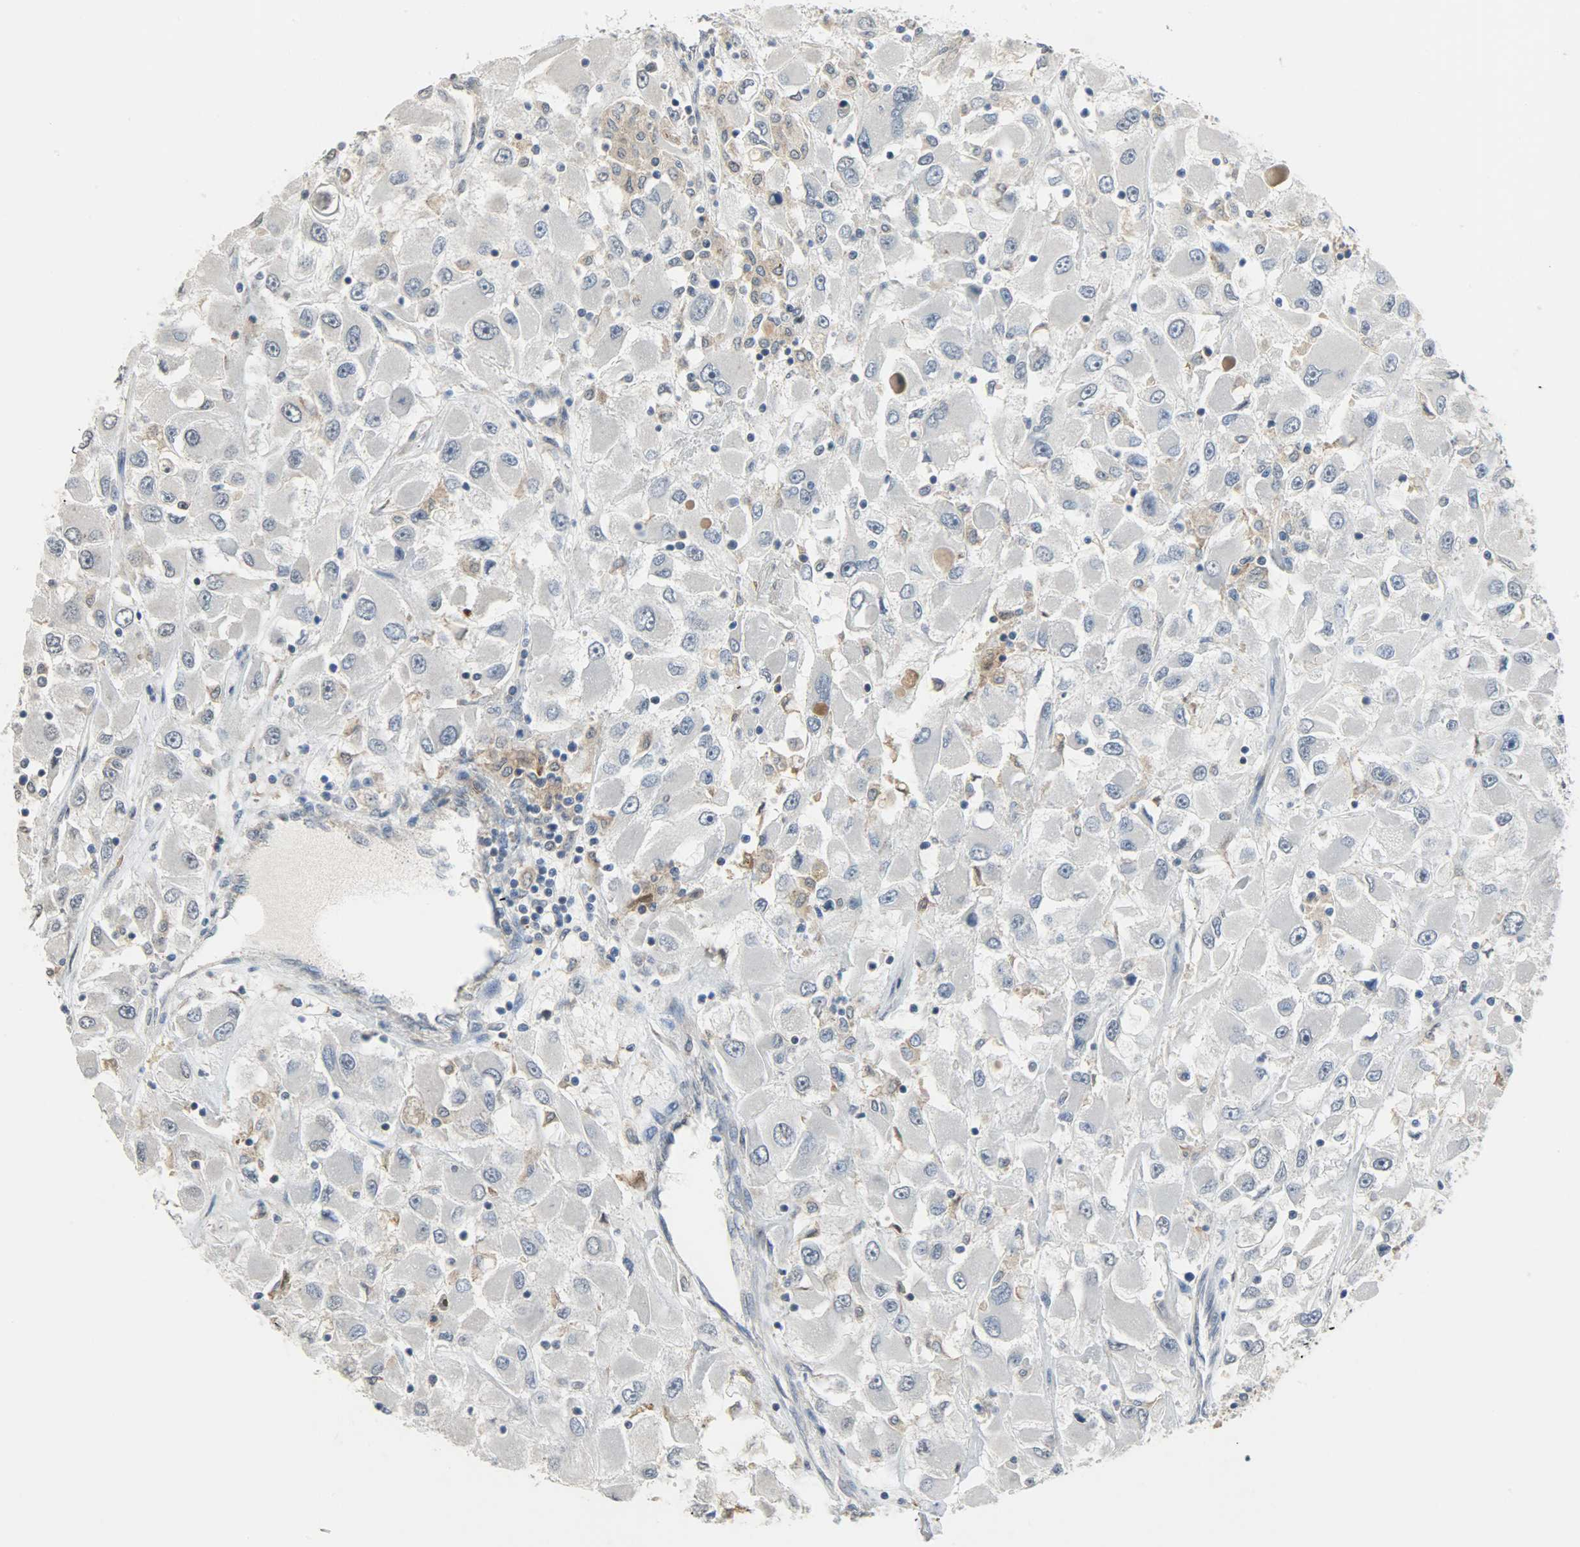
{"staining": {"intensity": "negative", "quantity": "none", "location": "none"}, "tissue": "renal cancer", "cell_type": "Tumor cells", "image_type": "cancer", "snomed": [{"axis": "morphology", "description": "Adenocarcinoma, NOS"}, {"axis": "topography", "description": "Kidney"}], "caption": "Tumor cells show no significant expression in renal adenocarcinoma.", "gene": "TRIM21", "patient": {"sex": "female", "age": 52}}